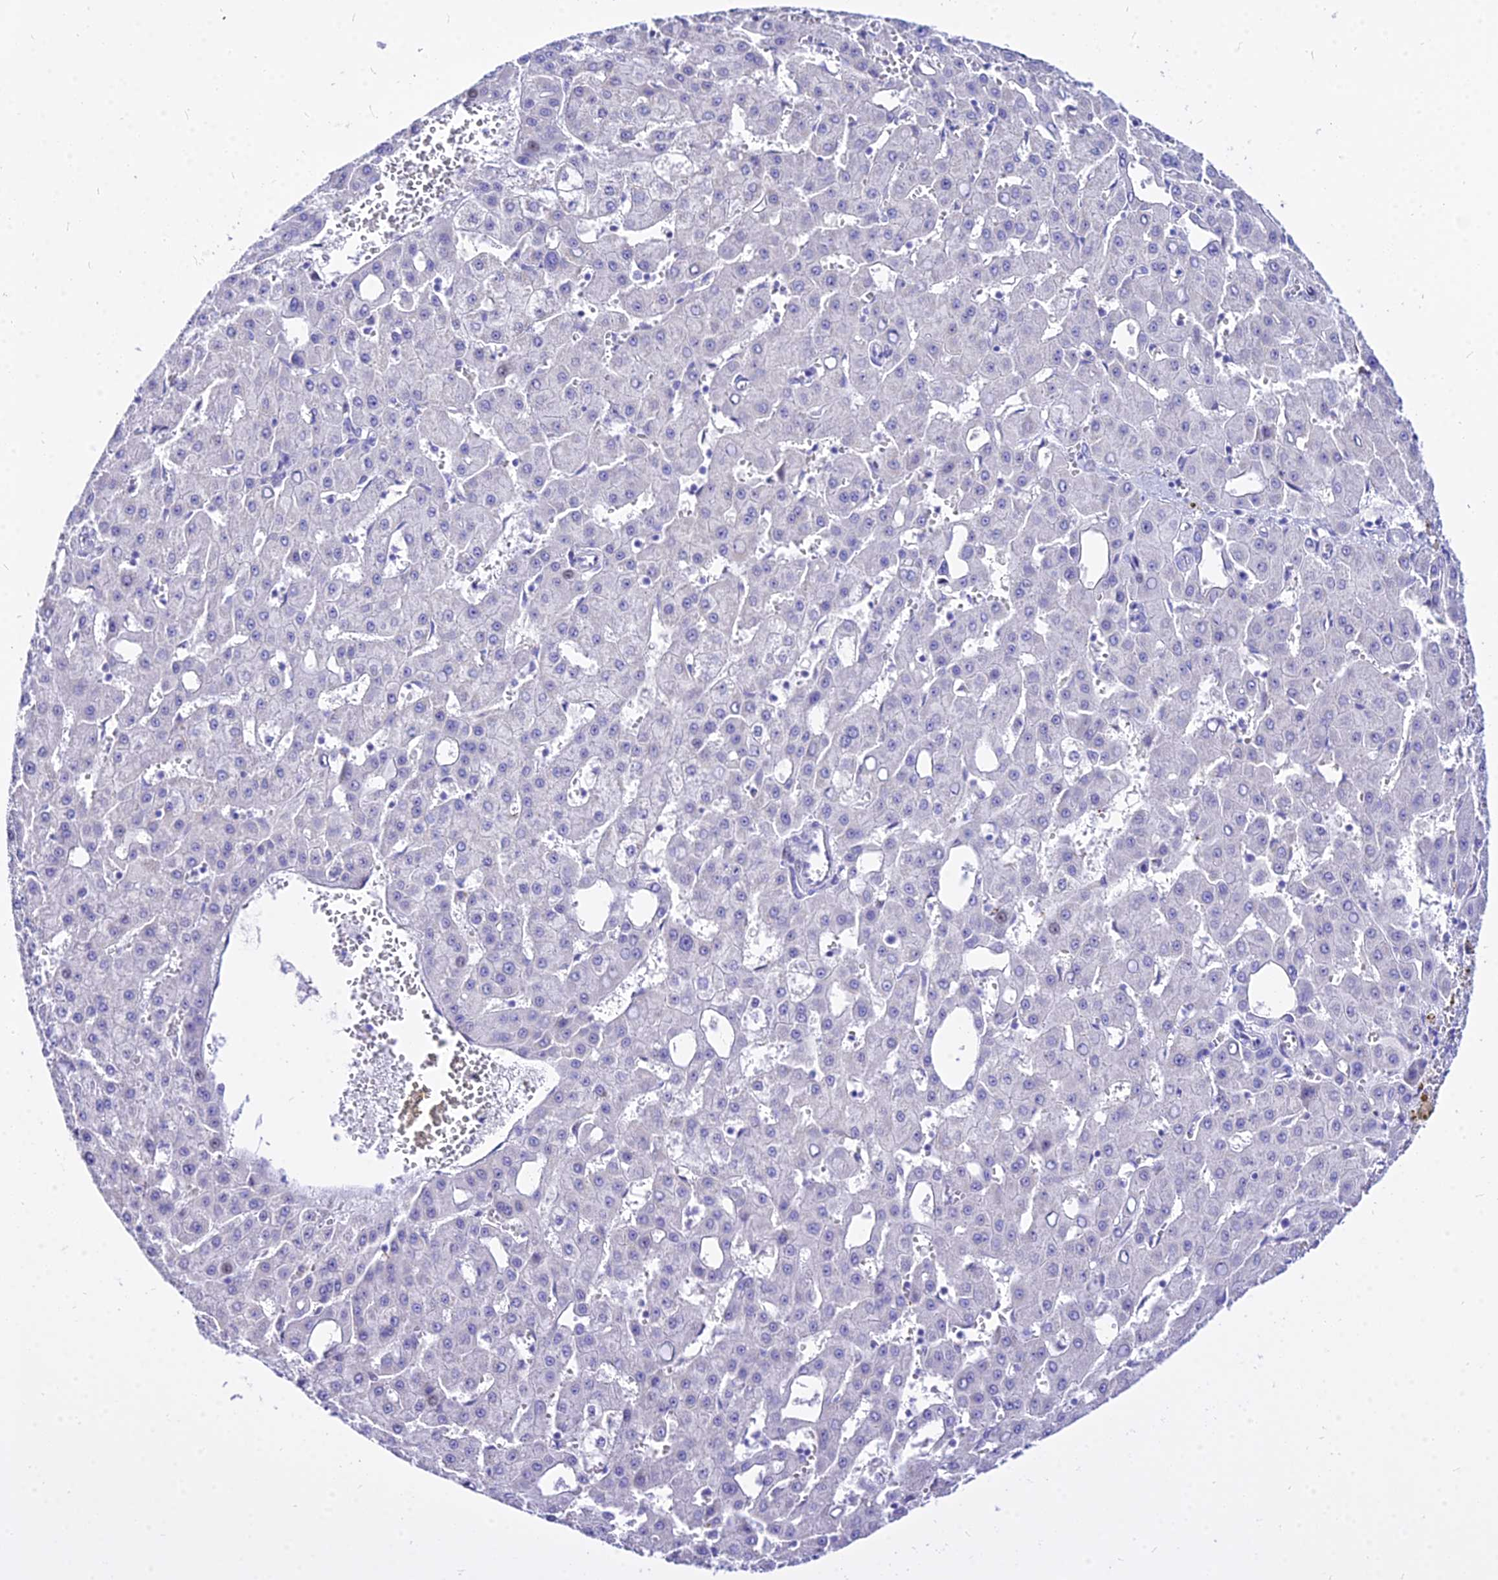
{"staining": {"intensity": "negative", "quantity": "none", "location": "none"}, "tissue": "liver cancer", "cell_type": "Tumor cells", "image_type": "cancer", "snomed": [{"axis": "morphology", "description": "Carcinoma, Hepatocellular, NOS"}, {"axis": "topography", "description": "Liver"}], "caption": "Immunohistochemical staining of human liver cancer (hepatocellular carcinoma) displays no significant staining in tumor cells. The staining is performed using DAB brown chromogen with nuclei counter-stained in using hematoxylin.", "gene": "CARD18", "patient": {"sex": "male", "age": 47}}